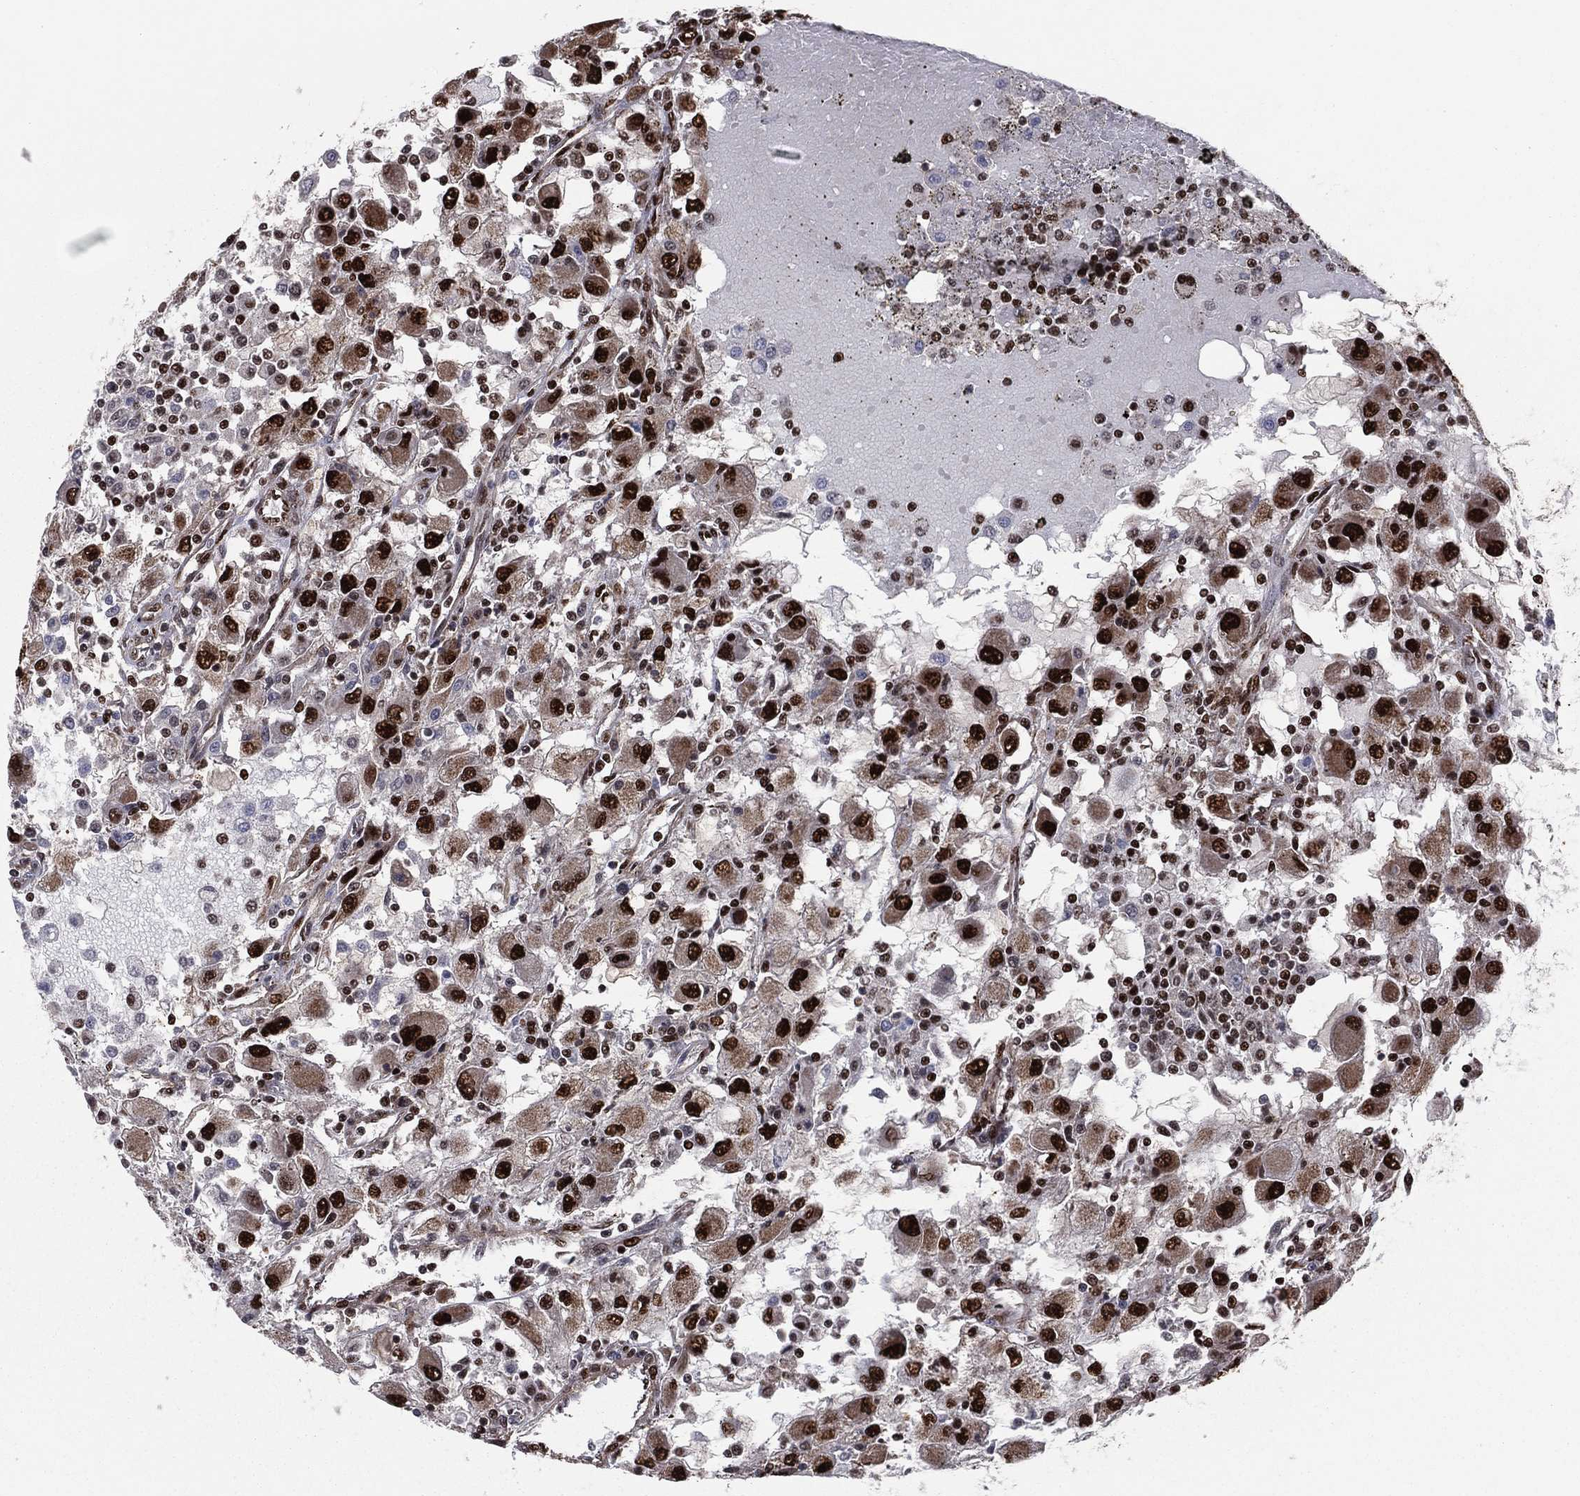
{"staining": {"intensity": "strong", "quantity": ">75%", "location": "nuclear"}, "tissue": "renal cancer", "cell_type": "Tumor cells", "image_type": "cancer", "snomed": [{"axis": "morphology", "description": "Adenocarcinoma, NOS"}, {"axis": "topography", "description": "Kidney"}], "caption": "This is a histology image of immunohistochemistry (IHC) staining of renal adenocarcinoma, which shows strong positivity in the nuclear of tumor cells.", "gene": "TP53BP1", "patient": {"sex": "female", "age": 67}}